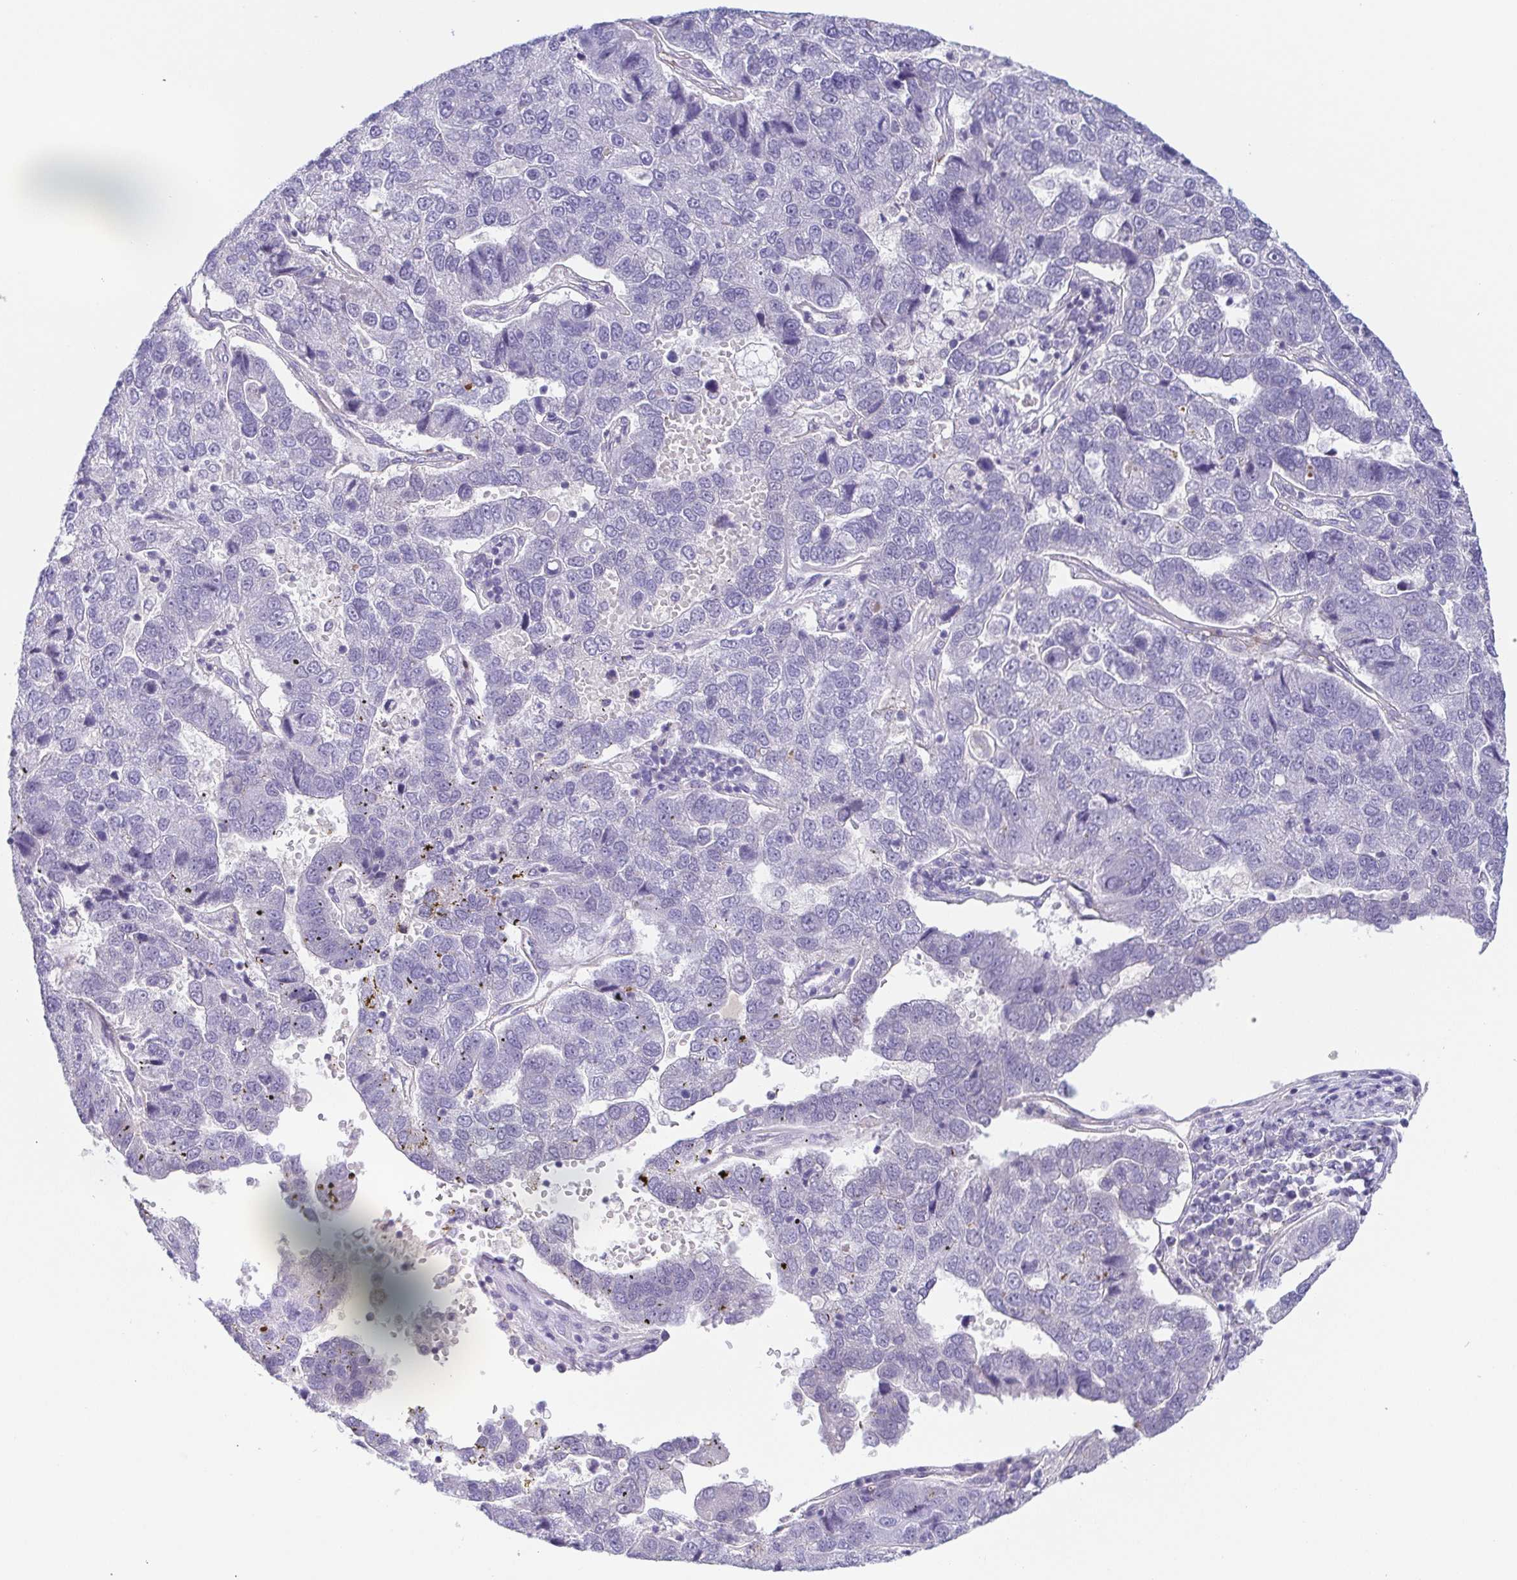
{"staining": {"intensity": "negative", "quantity": "none", "location": "none"}, "tissue": "pancreatic cancer", "cell_type": "Tumor cells", "image_type": "cancer", "snomed": [{"axis": "morphology", "description": "Adenocarcinoma, NOS"}, {"axis": "topography", "description": "Pancreas"}], "caption": "Tumor cells show no significant staining in pancreatic adenocarcinoma.", "gene": "COL17A1", "patient": {"sex": "female", "age": 61}}